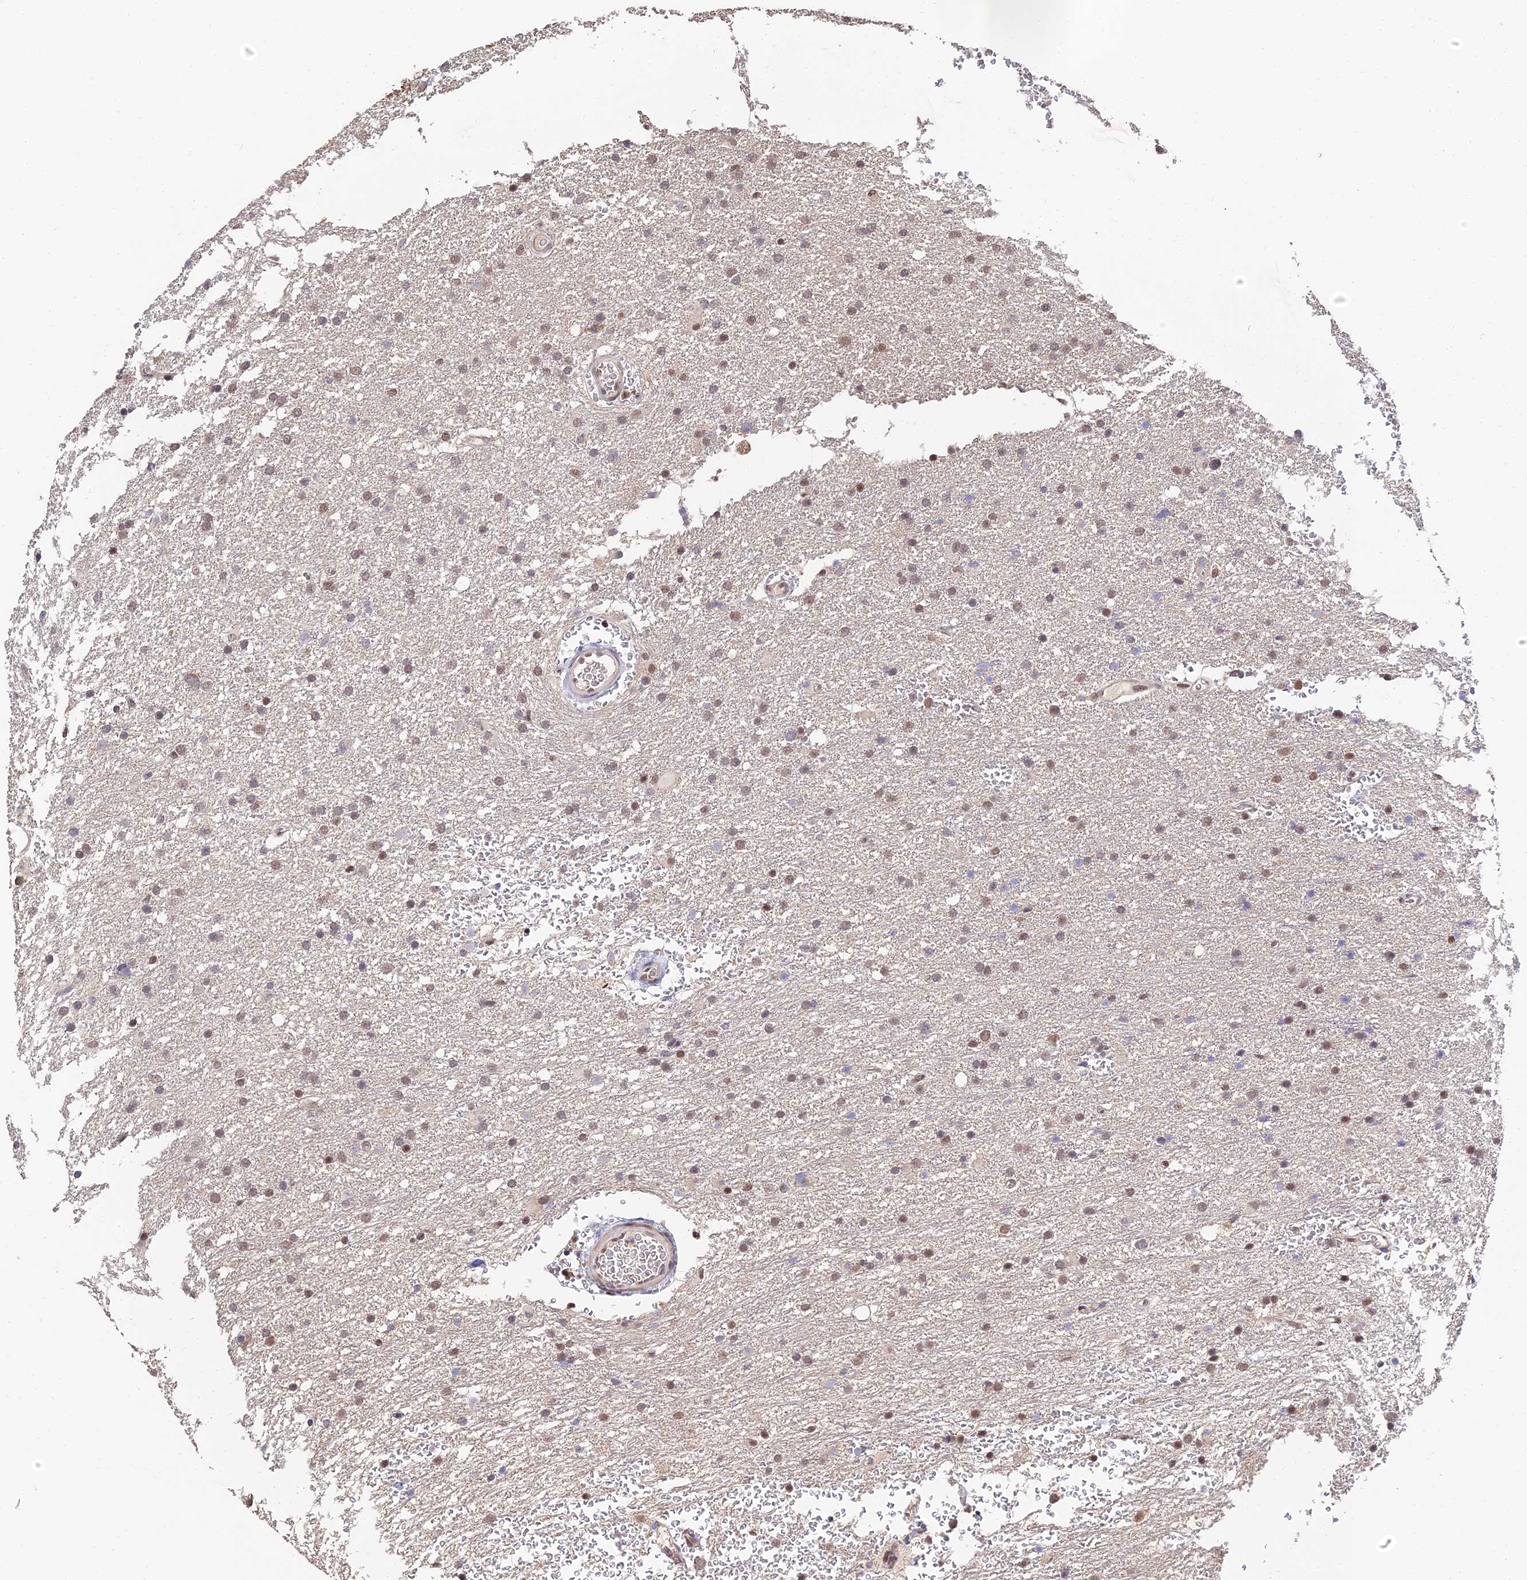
{"staining": {"intensity": "moderate", "quantity": "25%-75%", "location": "nuclear"}, "tissue": "glioma", "cell_type": "Tumor cells", "image_type": "cancer", "snomed": [{"axis": "morphology", "description": "Glioma, malignant, High grade"}, {"axis": "topography", "description": "Cerebral cortex"}], "caption": "This histopathology image exhibits immunohistochemistry staining of malignant high-grade glioma, with medium moderate nuclear expression in about 25%-75% of tumor cells.", "gene": "ERCC5", "patient": {"sex": "female", "age": 36}}